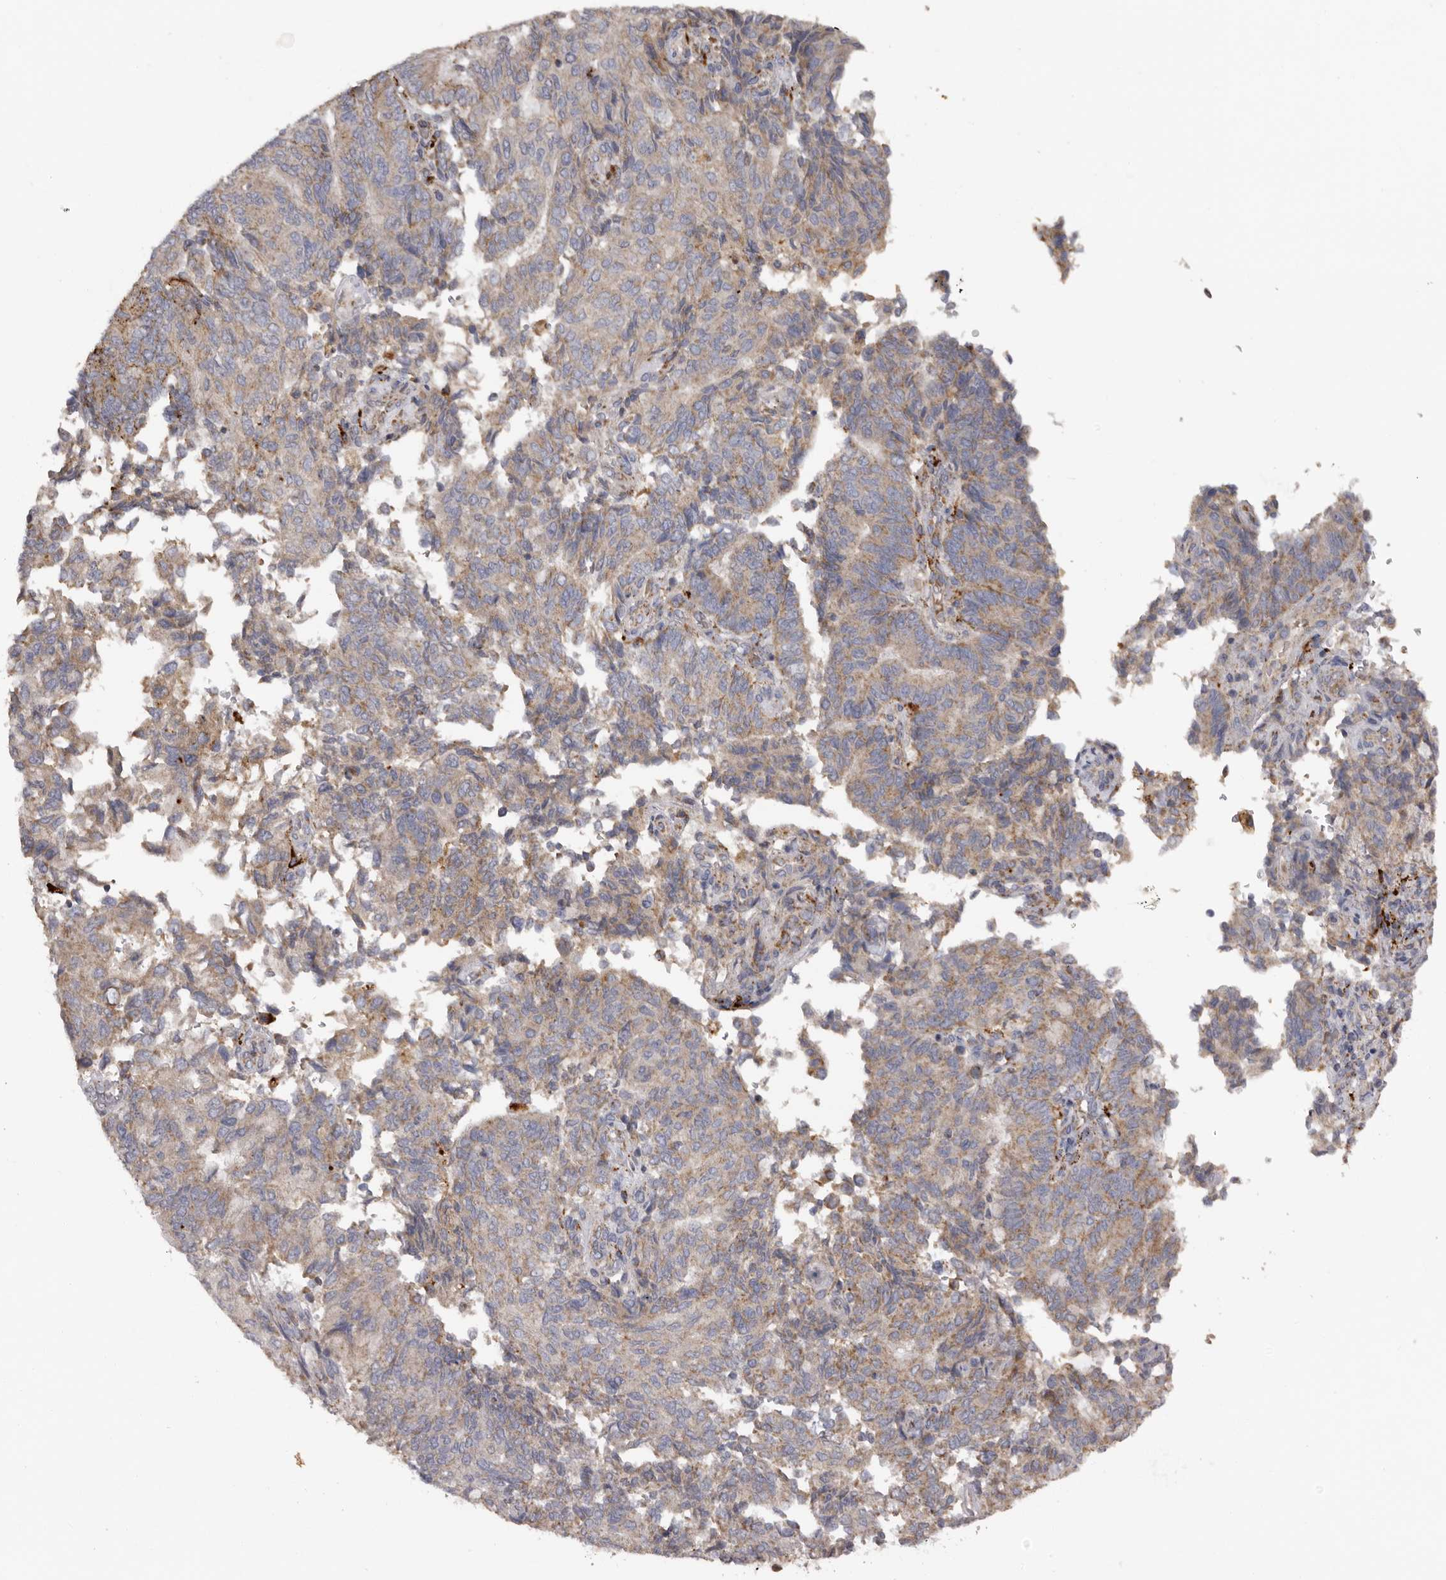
{"staining": {"intensity": "moderate", "quantity": "25%-75%", "location": "cytoplasmic/membranous"}, "tissue": "endometrial cancer", "cell_type": "Tumor cells", "image_type": "cancer", "snomed": [{"axis": "morphology", "description": "Adenocarcinoma, NOS"}, {"axis": "topography", "description": "Endometrium"}], "caption": "Human endometrial cancer (adenocarcinoma) stained with a protein marker shows moderate staining in tumor cells.", "gene": "MECR", "patient": {"sex": "female", "age": 80}}